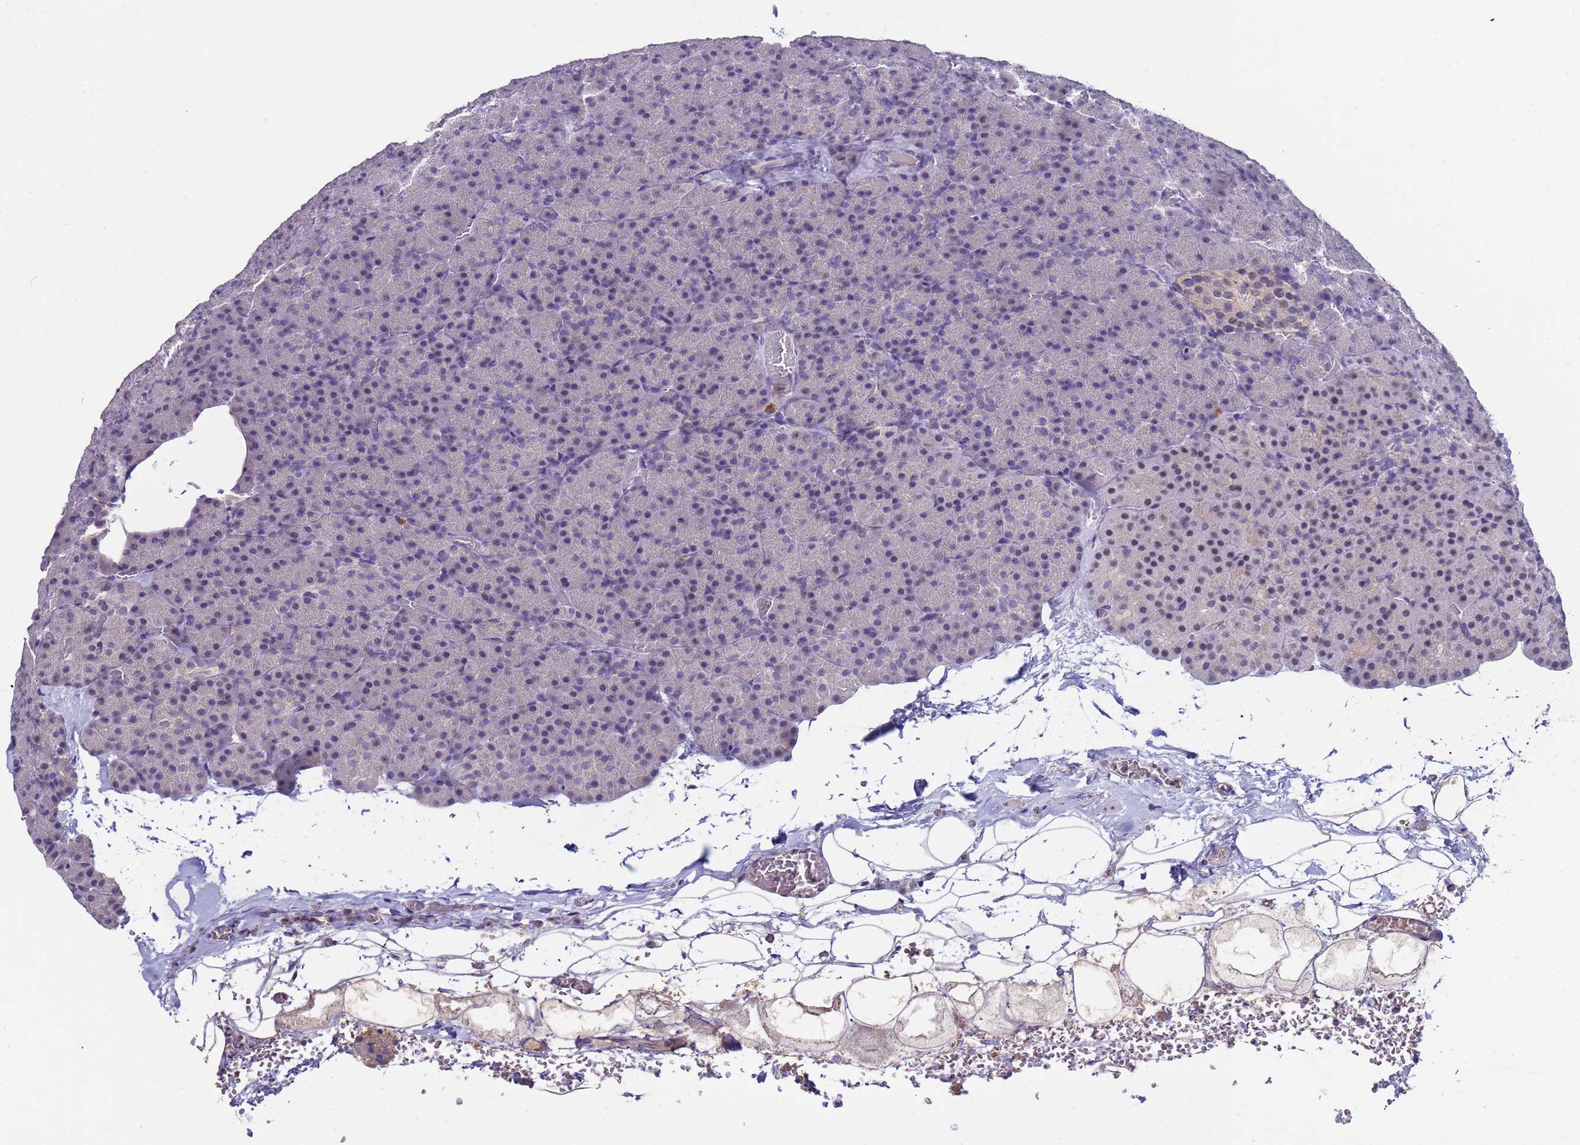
{"staining": {"intensity": "weak", "quantity": "<25%", "location": "nuclear"}, "tissue": "pancreas", "cell_type": "Exocrine glandular cells", "image_type": "normal", "snomed": [{"axis": "morphology", "description": "Normal tissue, NOS"}, {"axis": "morphology", "description": "Carcinoid, malignant, NOS"}, {"axis": "topography", "description": "Pancreas"}], "caption": "This micrograph is of unremarkable pancreas stained with immunohistochemistry (IHC) to label a protein in brown with the nuclei are counter-stained blue. There is no staining in exocrine glandular cells.", "gene": "ZNF248", "patient": {"sex": "female", "age": 35}}